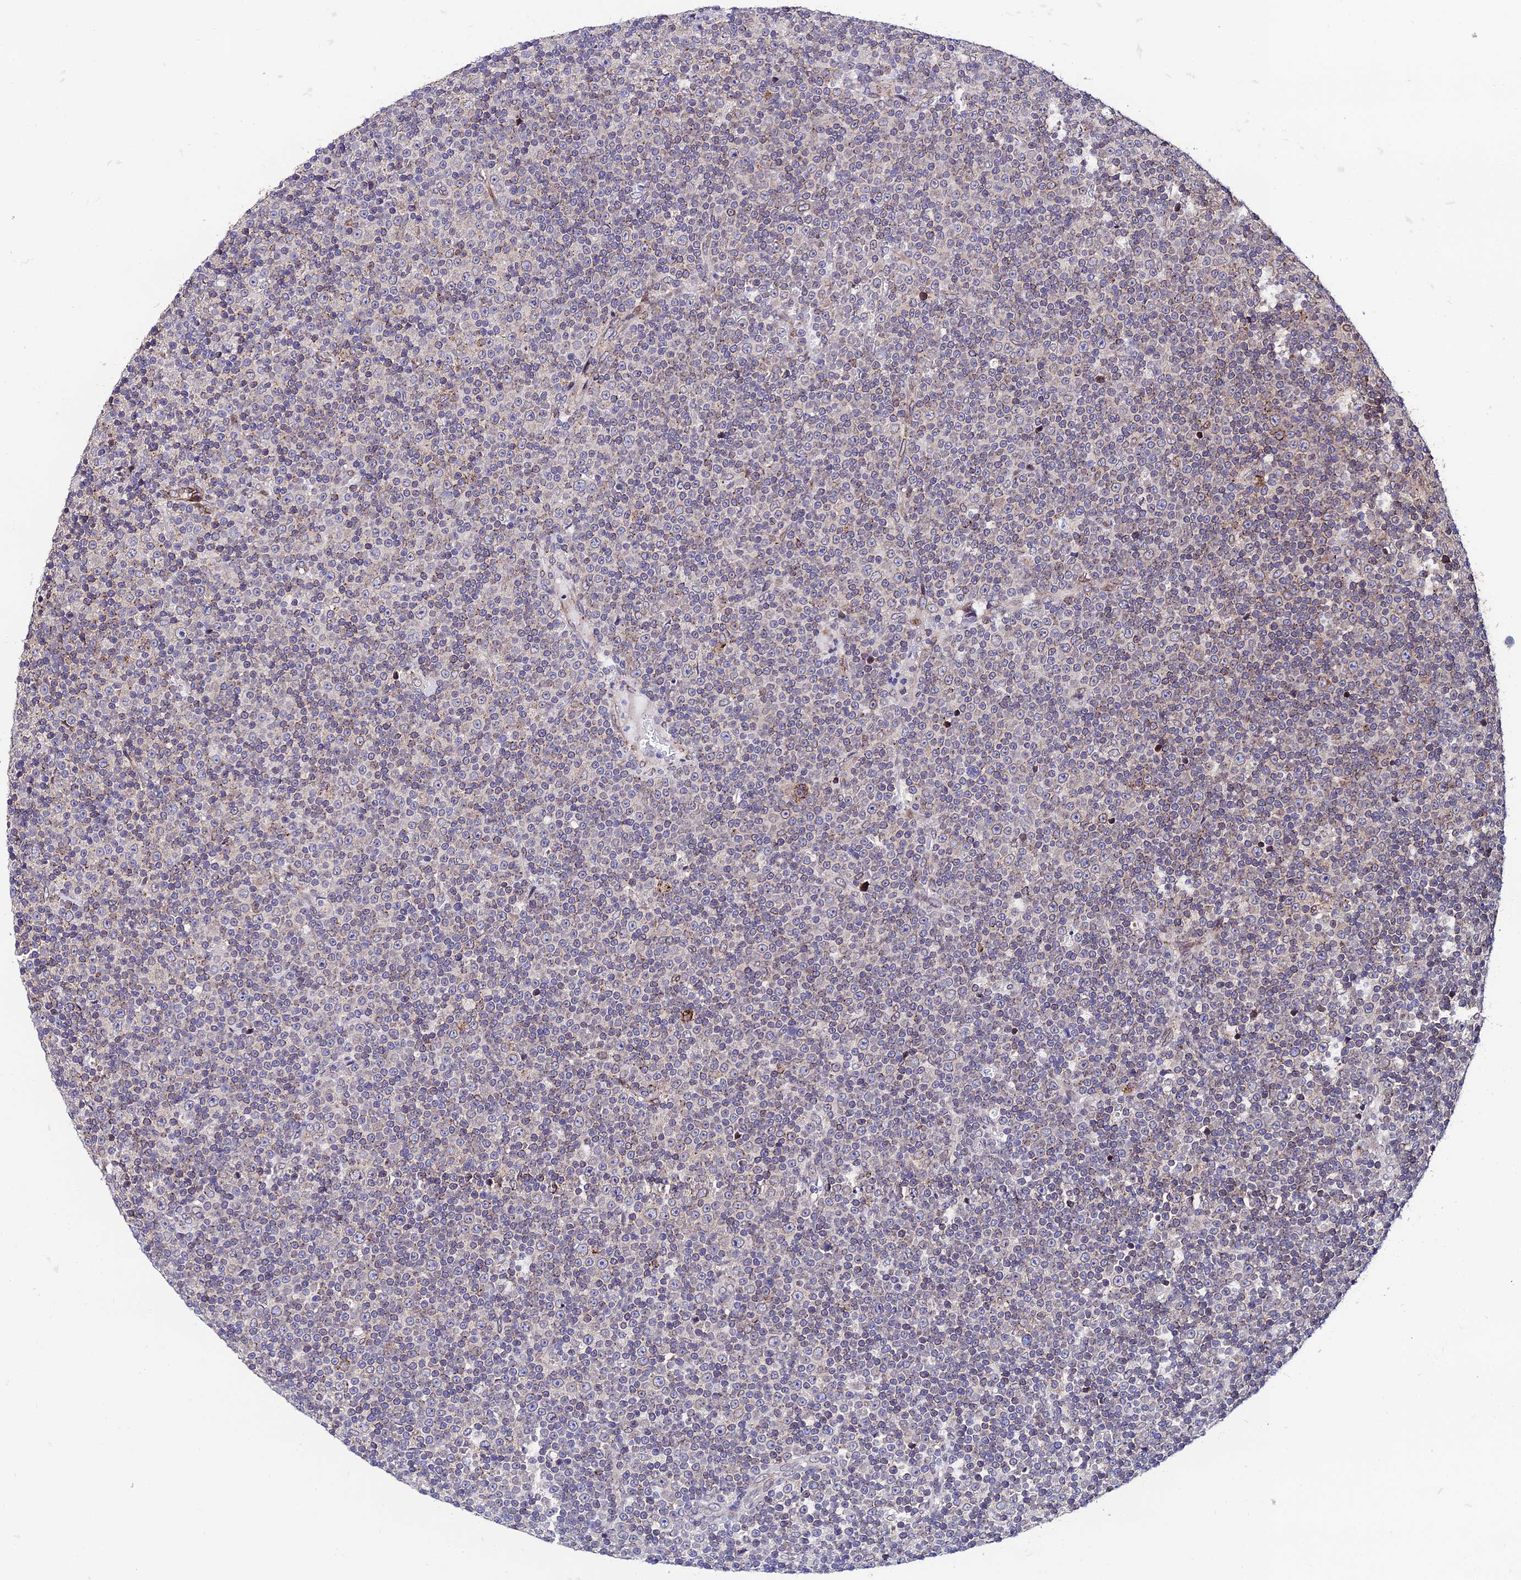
{"staining": {"intensity": "weak", "quantity": "25%-75%", "location": "cytoplasmic/membranous"}, "tissue": "lymphoma", "cell_type": "Tumor cells", "image_type": "cancer", "snomed": [{"axis": "morphology", "description": "Malignant lymphoma, non-Hodgkin's type, Low grade"}, {"axis": "topography", "description": "Lymph node"}], "caption": "Human lymphoma stained with a protein marker exhibits weak staining in tumor cells.", "gene": "DDX19A", "patient": {"sex": "female", "age": 67}}